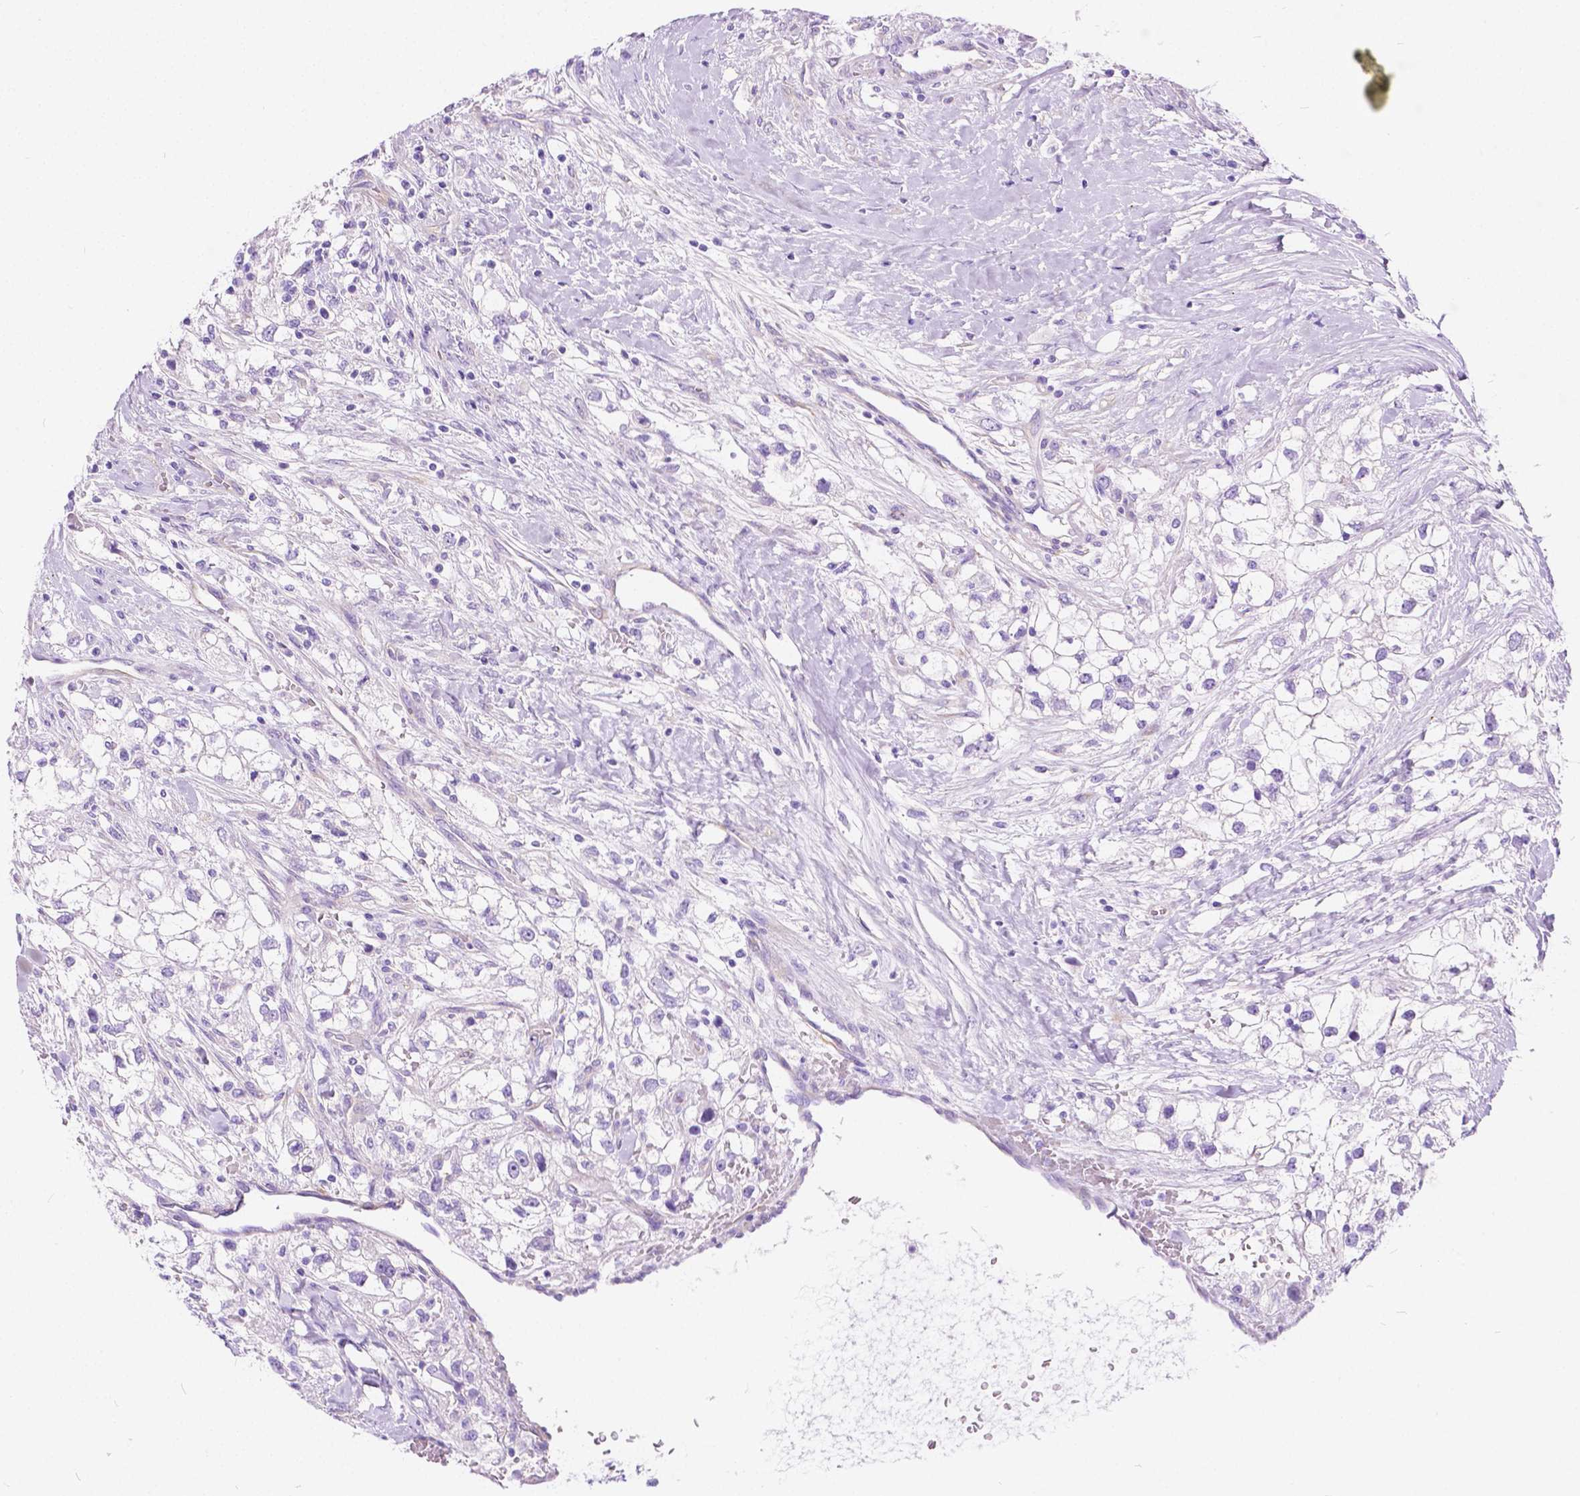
{"staining": {"intensity": "negative", "quantity": "none", "location": "none"}, "tissue": "renal cancer", "cell_type": "Tumor cells", "image_type": "cancer", "snomed": [{"axis": "morphology", "description": "Adenocarcinoma, NOS"}, {"axis": "topography", "description": "Kidney"}], "caption": "Tumor cells show no significant staining in adenocarcinoma (renal).", "gene": "CHRM1", "patient": {"sex": "male", "age": 59}}